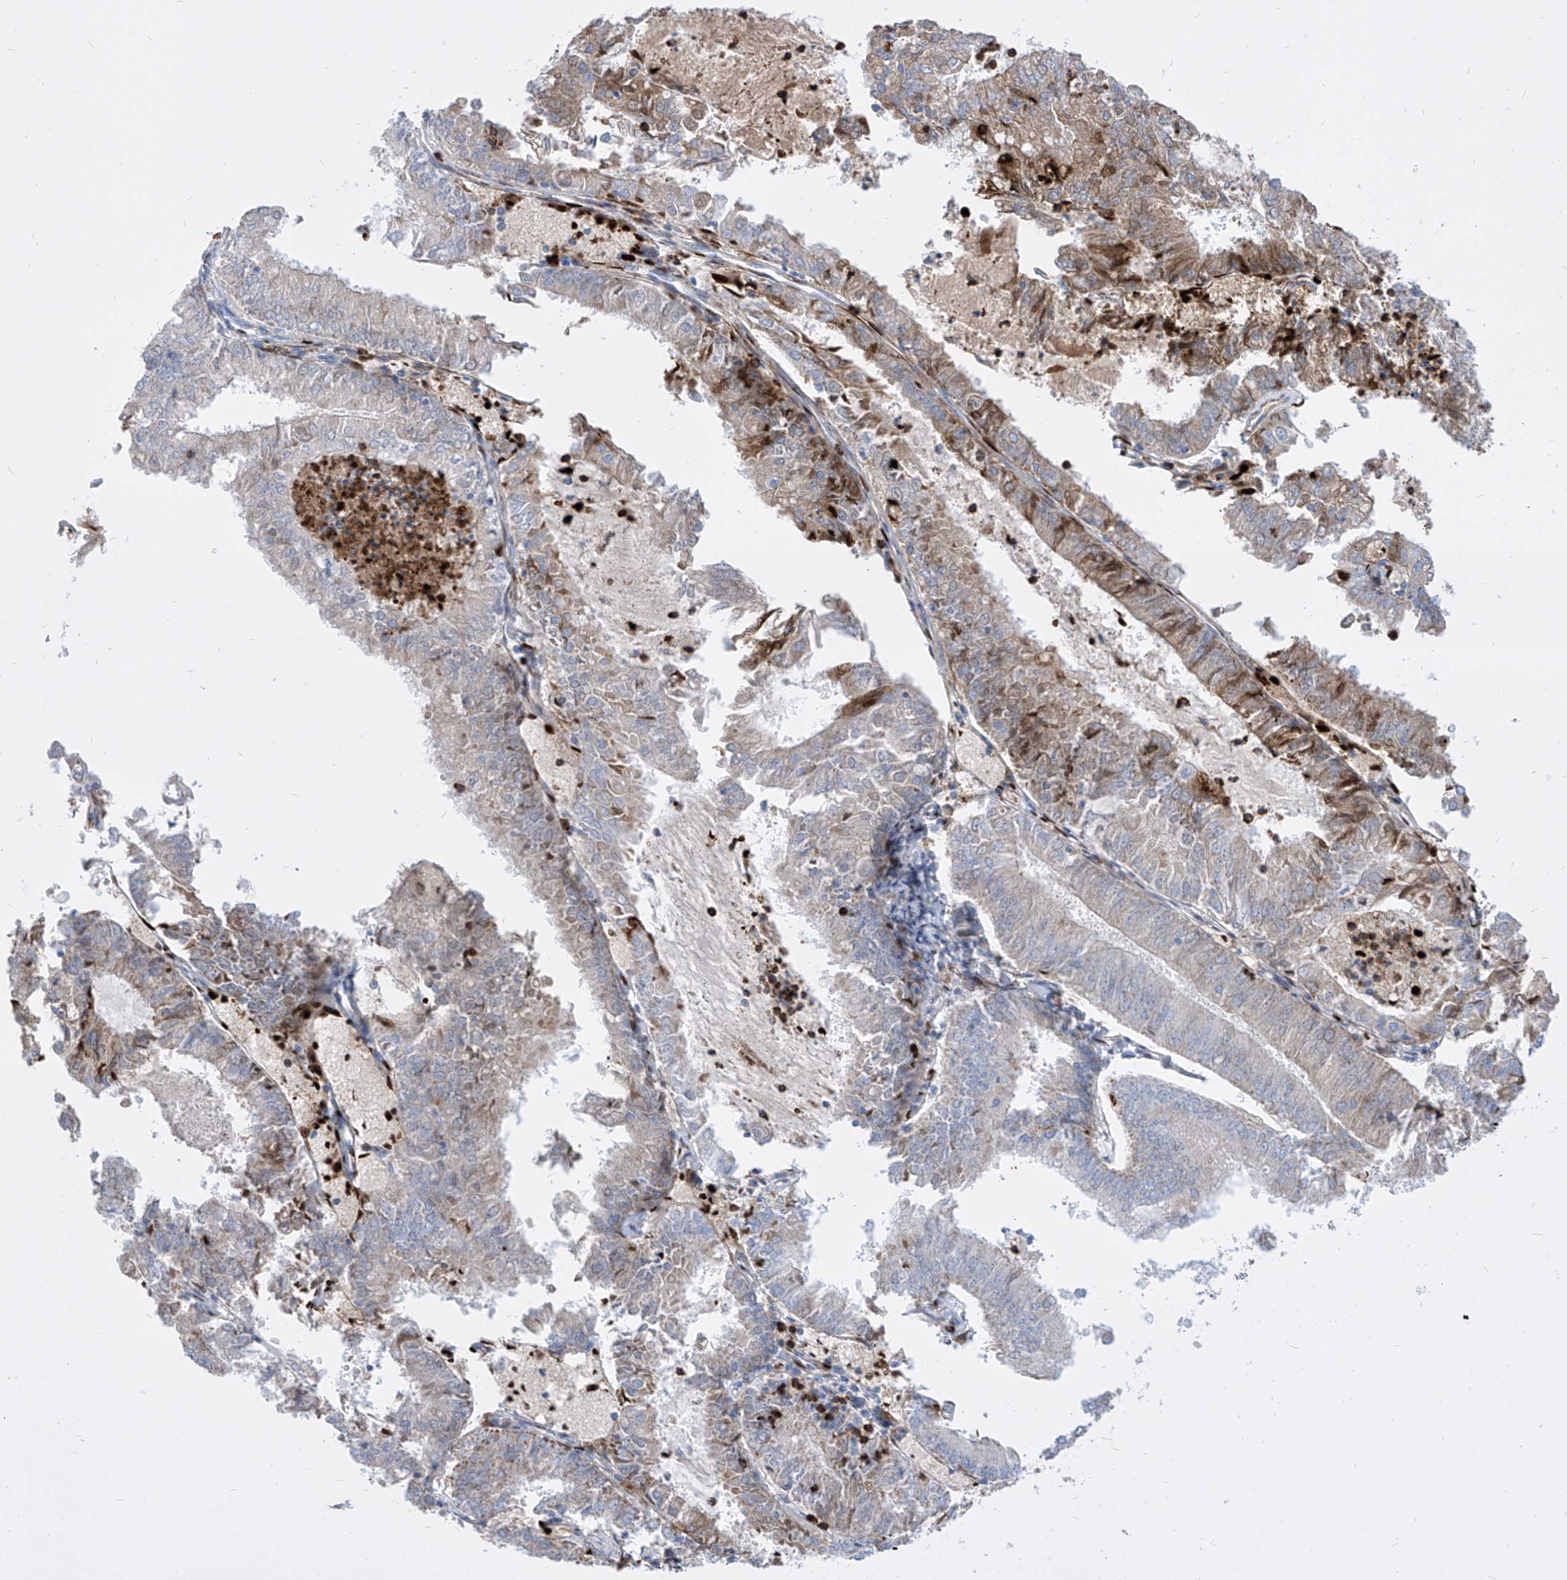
{"staining": {"intensity": "moderate", "quantity": "<25%", "location": "cytoplasmic/membranous"}, "tissue": "endometrial cancer", "cell_type": "Tumor cells", "image_type": "cancer", "snomed": [{"axis": "morphology", "description": "Adenocarcinoma, NOS"}, {"axis": "topography", "description": "Endometrium"}], "caption": "Endometrial adenocarcinoma stained with immunohistochemistry (IHC) exhibits moderate cytoplasmic/membranous staining in about <25% of tumor cells.", "gene": "COQ3", "patient": {"sex": "female", "age": 57}}